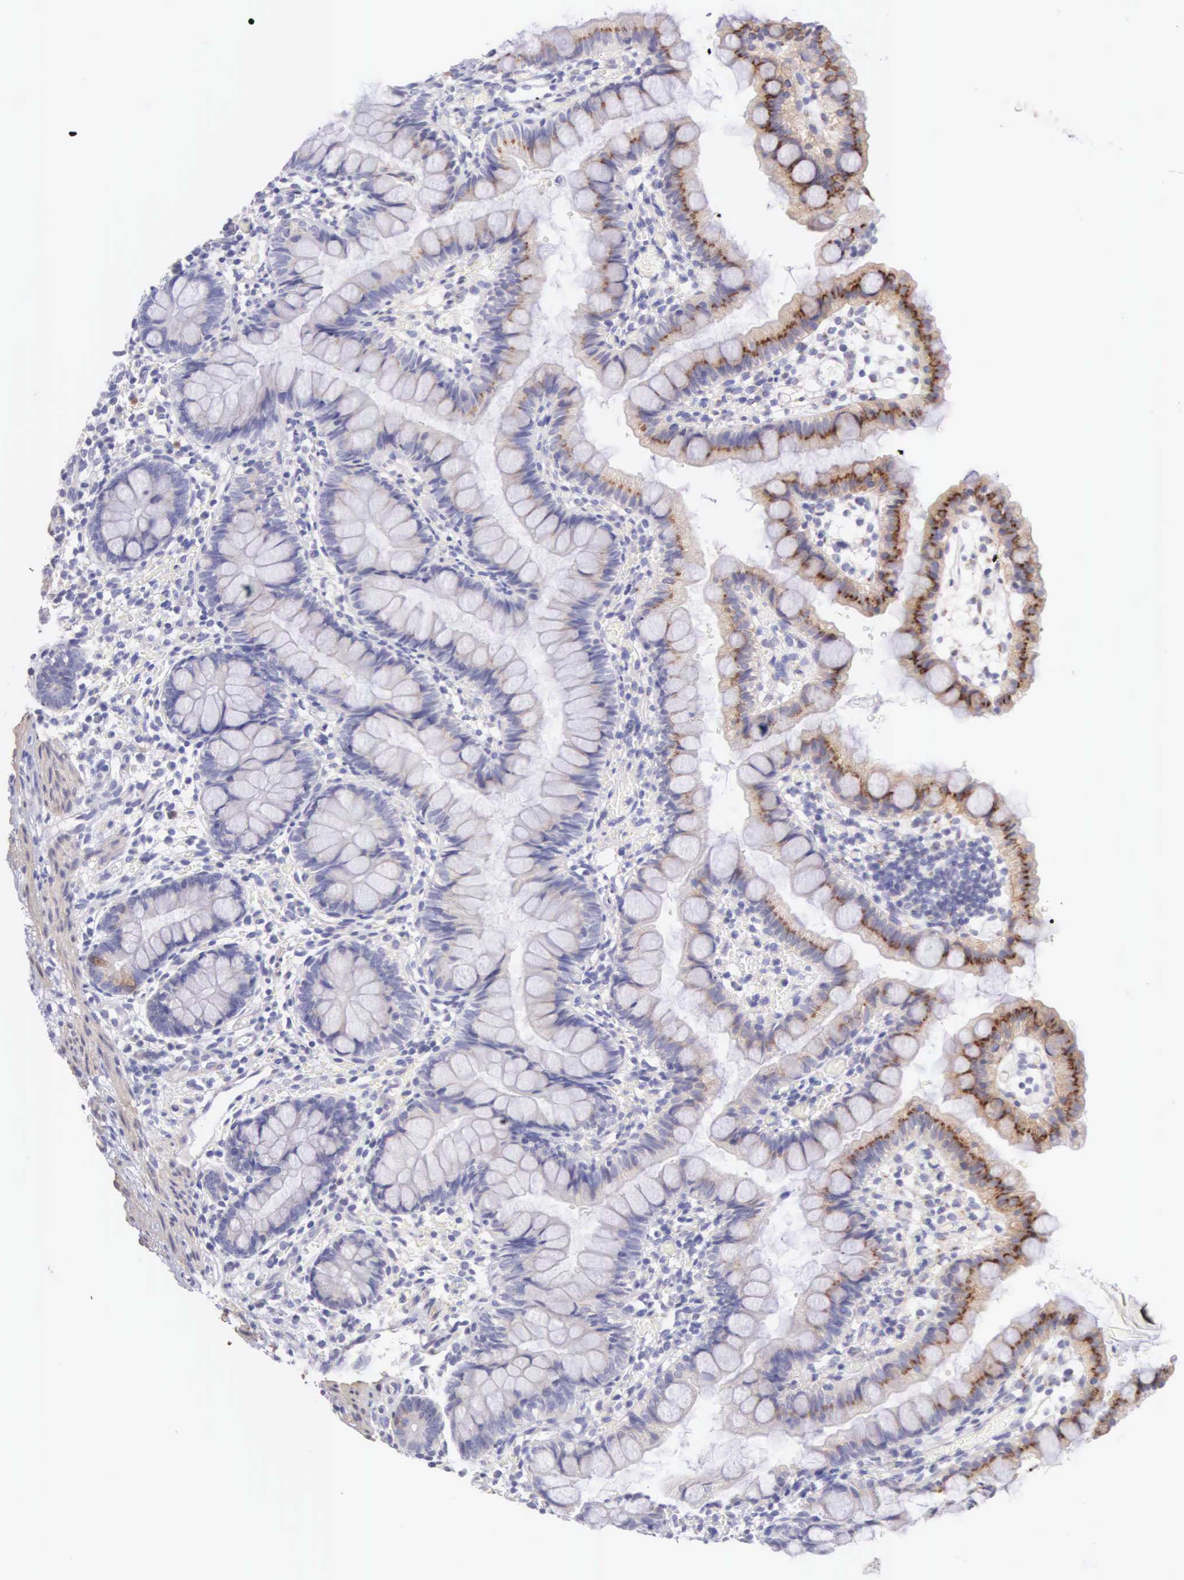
{"staining": {"intensity": "moderate", "quantity": ">75%", "location": "cytoplasmic/membranous"}, "tissue": "small intestine", "cell_type": "Glandular cells", "image_type": "normal", "snomed": [{"axis": "morphology", "description": "Normal tissue, NOS"}, {"axis": "topography", "description": "Small intestine"}], "caption": "High-magnification brightfield microscopy of benign small intestine stained with DAB (brown) and counterstained with hematoxylin (blue). glandular cells exhibit moderate cytoplasmic/membranous expression is seen in approximately>75% of cells.", "gene": "ARFGAP3", "patient": {"sex": "male", "age": 1}}